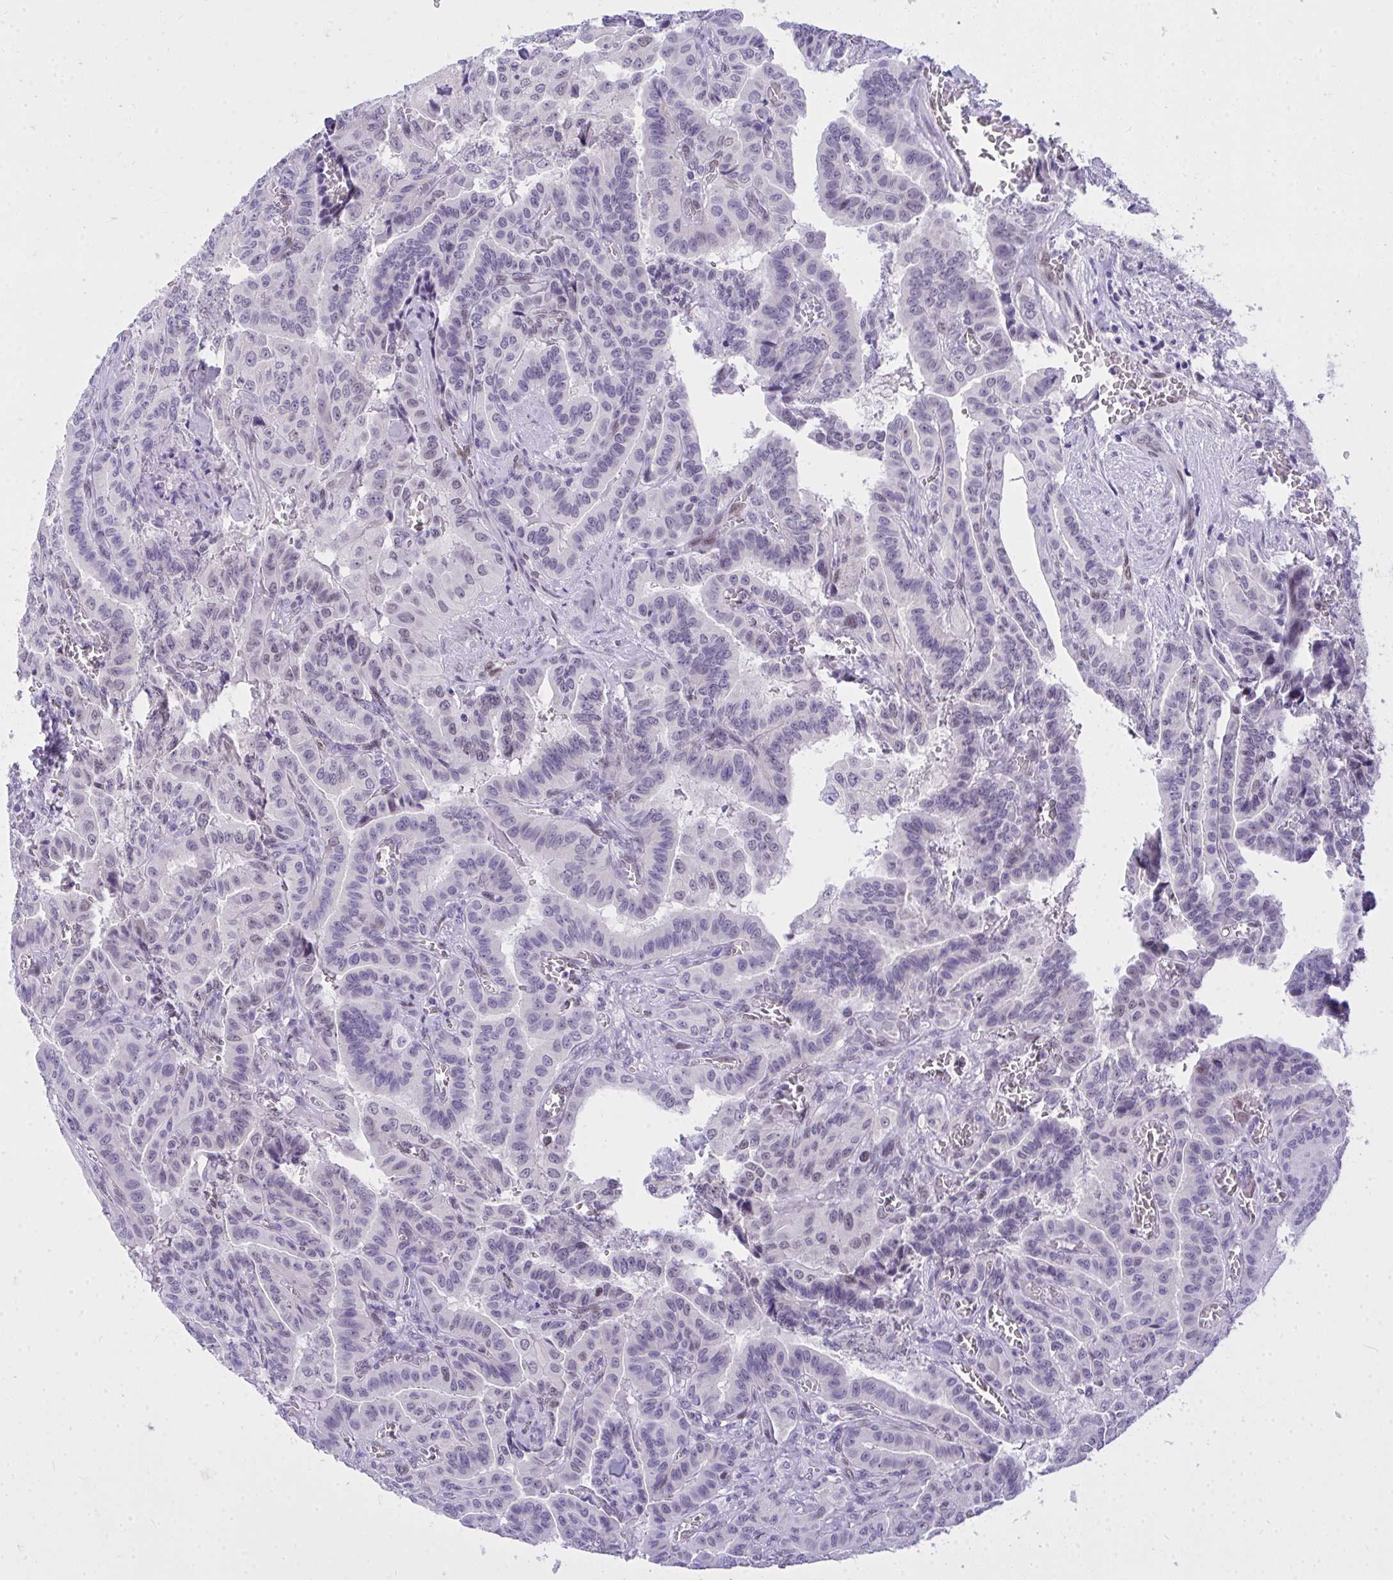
{"staining": {"intensity": "weak", "quantity": "<25%", "location": "nuclear"}, "tissue": "thyroid cancer", "cell_type": "Tumor cells", "image_type": "cancer", "snomed": [{"axis": "morphology", "description": "Papillary adenocarcinoma, NOS"}, {"axis": "morphology", "description": "Papillary adenoma metastatic"}, {"axis": "topography", "description": "Thyroid gland"}], "caption": "Thyroid cancer stained for a protein using immunohistochemistry (IHC) demonstrates no expression tumor cells.", "gene": "TEAD4", "patient": {"sex": "male", "age": 87}}